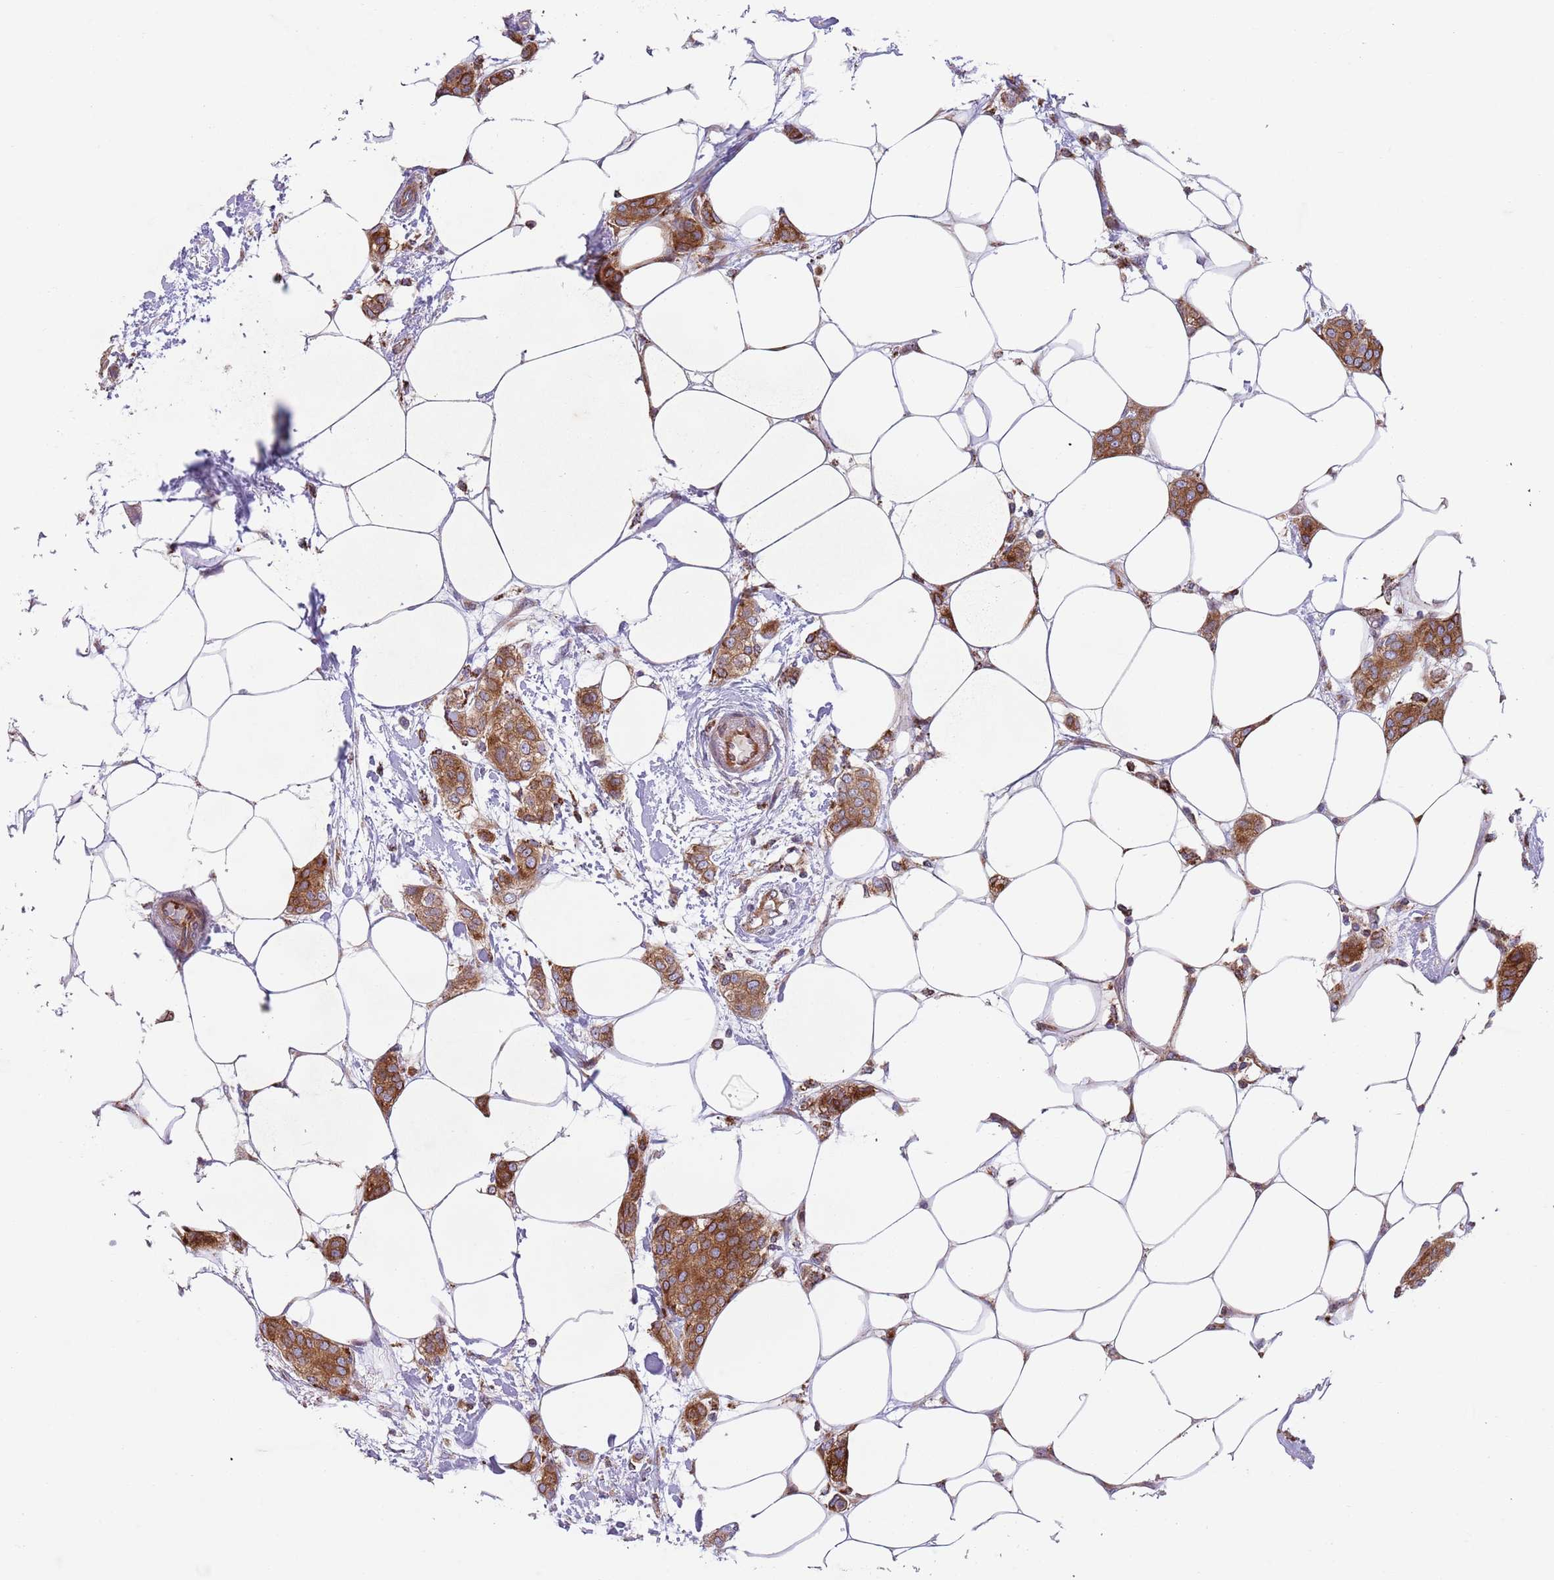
{"staining": {"intensity": "moderate", "quantity": ">75%", "location": "cytoplasmic/membranous"}, "tissue": "breast cancer", "cell_type": "Tumor cells", "image_type": "cancer", "snomed": [{"axis": "morphology", "description": "Duct carcinoma"}, {"axis": "topography", "description": "Breast"}], "caption": "Protein staining shows moderate cytoplasmic/membranous expression in approximately >75% of tumor cells in infiltrating ductal carcinoma (breast).", "gene": "ZMYM5", "patient": {"sex": "female", "age": 72}}